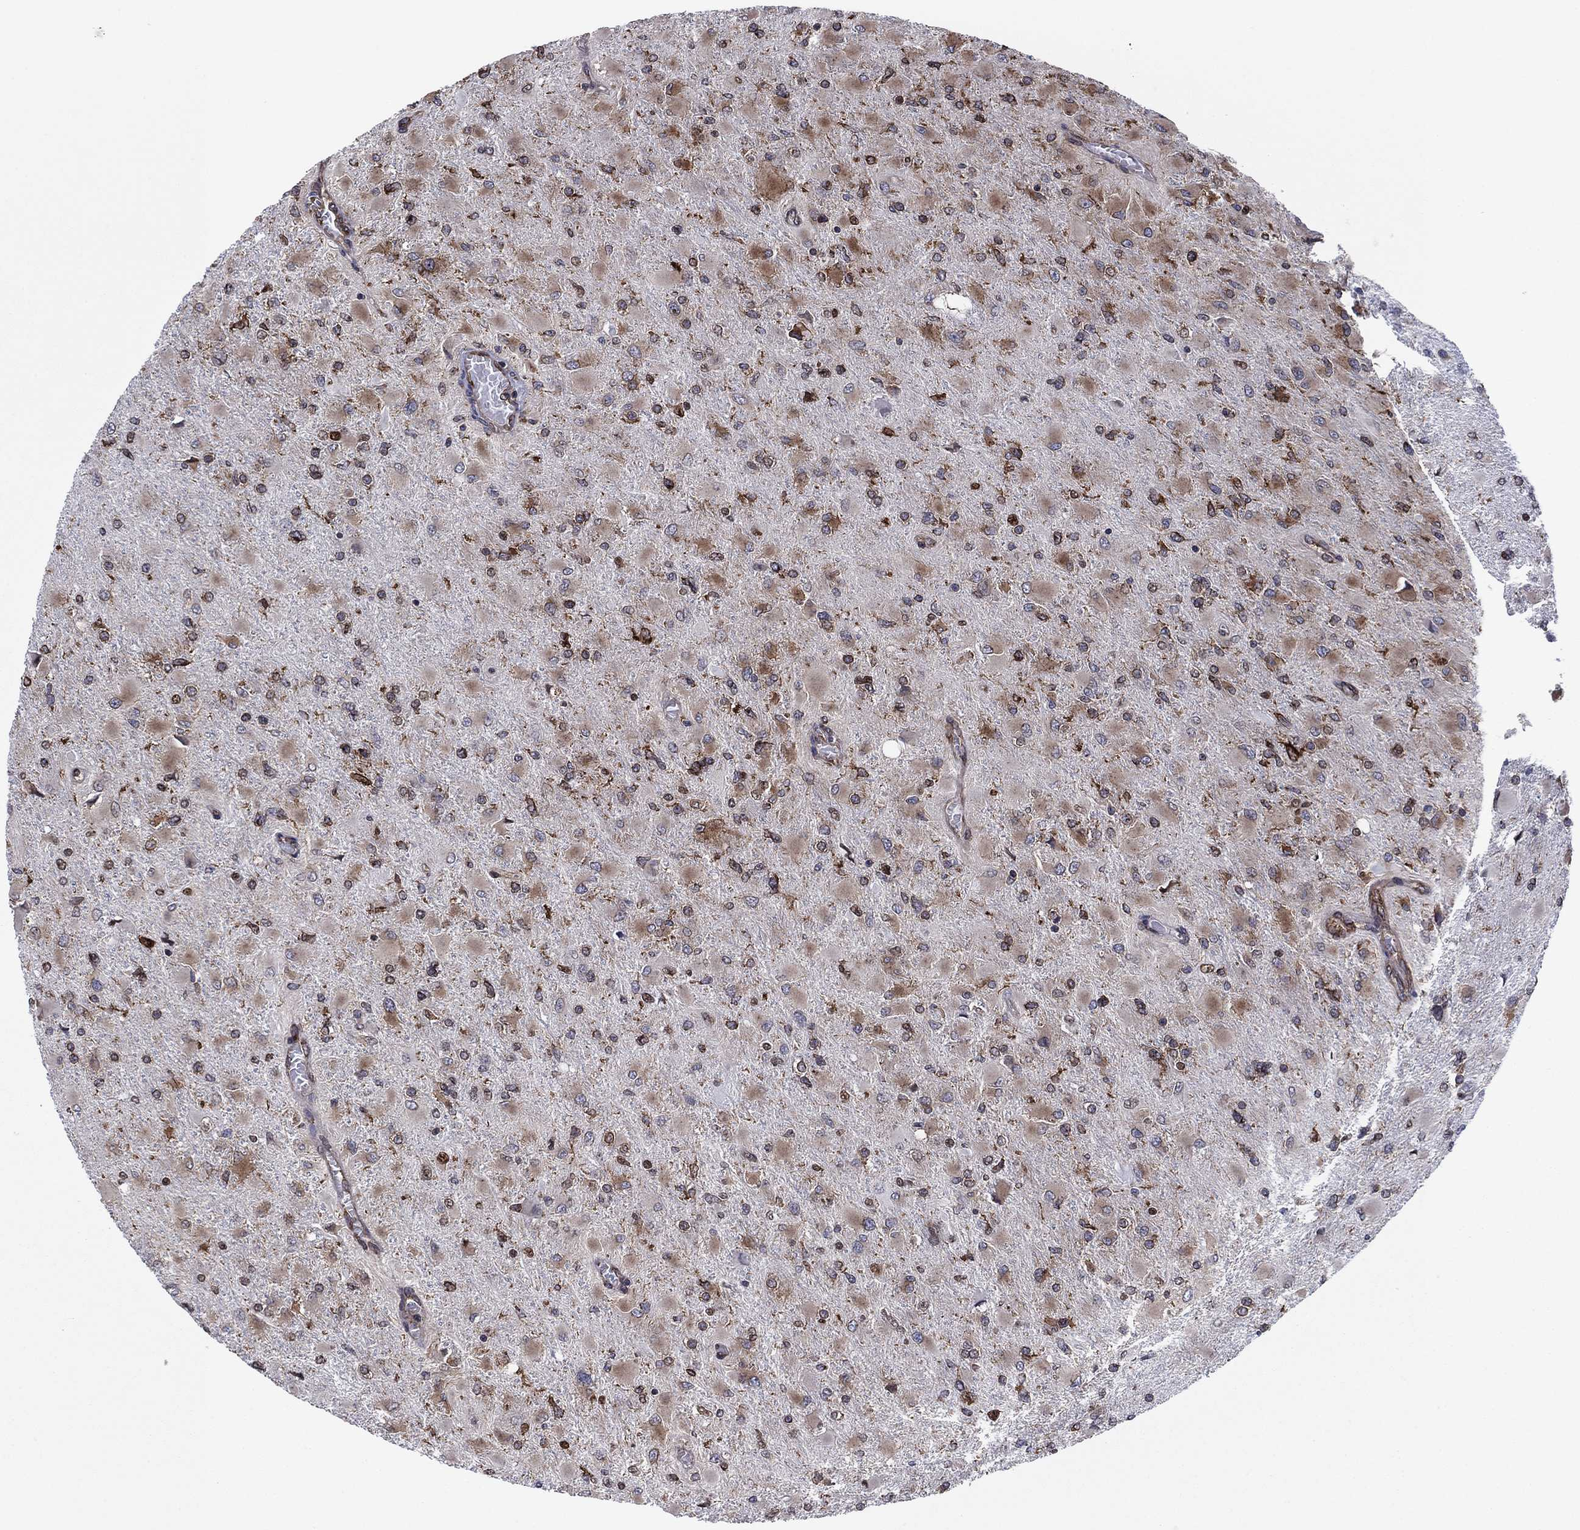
{"staining": {"intensity": "strong", "quantity": "<25%", "location": "cytoplasmic/membranous,nuclear"}, "tissue": "glioma", "cell_type": "Tumor cells", "image_type": "cancer", "snomed": [{"axis": "morphology", "description": "Glioma, malignant, High grade"}, {"axis": "topography", "description": "Cerebral cortex"}], "caption": "Immunohistochemical staining of human glioma demonstrates strong cytoplasmic/membranous and nuclear protein positivity in approximately <25% of tumor cells. The staining is performed using DAB (3,3'-diaminobenzidine) brown chromogen to label protein expression. The nuclei are counter-stained blue using hematoxylin.", "gene": "YBX1", "patient": {"sex": "female", "age": 36}}